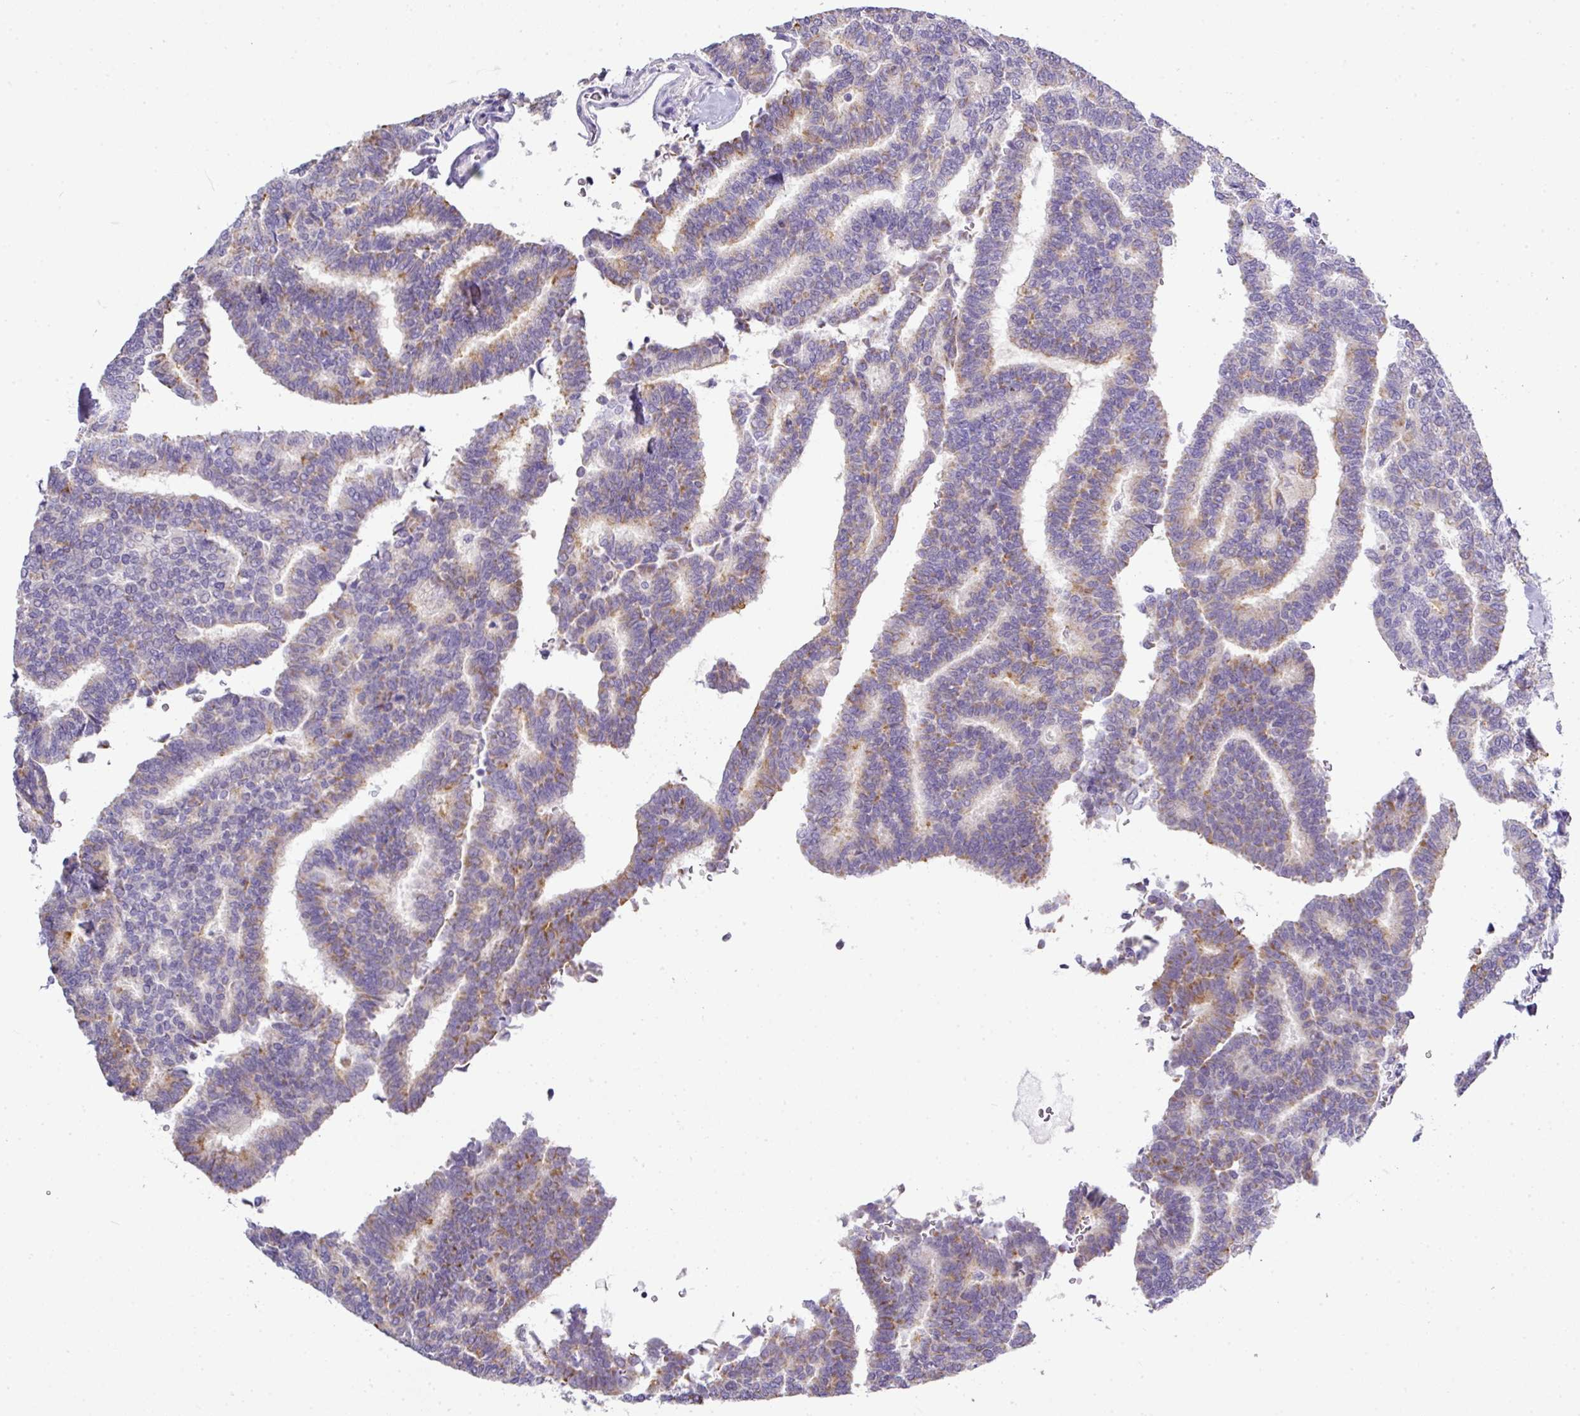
{"staining": {"intensity": "weak", "quantity": "25%-75%", "location": "cytoplasmic/membranous"}, "tissue": "thyroid cancer", "cell_type": "Tumor cells", "image_type": "cancer", "snomed": [{"axis": "morphology", "description": "Papillary adenocarcinoma, NOS"}, {"axis": "topography", "description": "Thyroid gland"}], "caption": "Immunohistochemistry photomicrograph of human thyroid cancer (papillary adenocarcinoma) stained for a protein (brown), which shows low levels of weak cytoplasmic/membranous expression in approximately 25%-75% of tumor cells.", "gene": "BCL11A", "patient": {"sex": "female", "age": 35}}